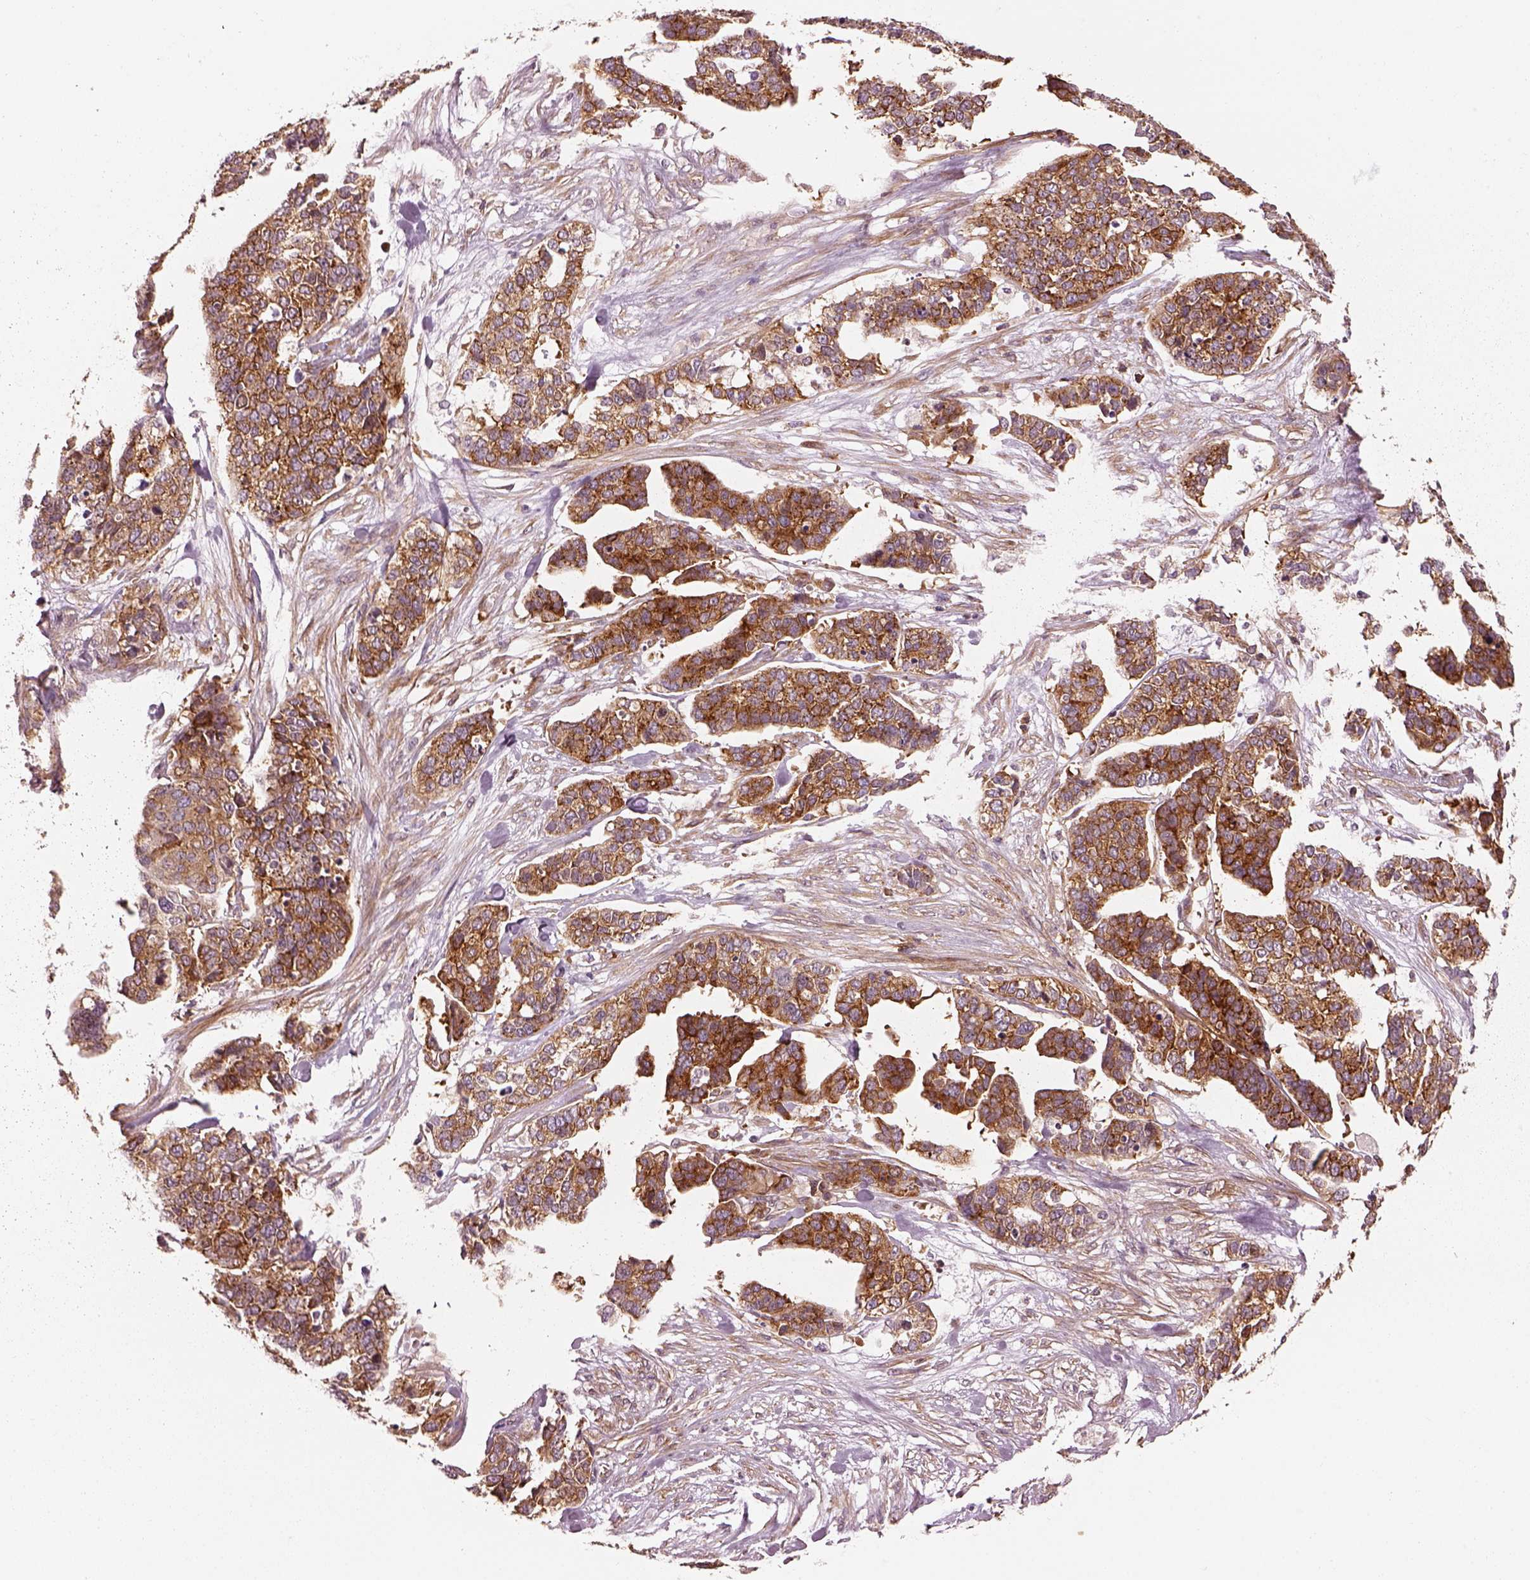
{"staining": {"intensity": "strong", "quantity": ">75%", "location": "cytoplasmic/membranous"}, "tissue": "ovarian cancer", "cell_type": "Tumor cells", "image_type": "cancer", "snomed": [{"axis": "morphology", "description": "Carcinoma, endometroid"}, {"axis": "topography", "description": "Ovary"}], "caption": "Protein positivity by immunohistochemistry (IHC) exhibits strong cytoplasmic/membranous expression in about >75% of tumor cells in endometroid carcinoma (ovarian).", "gene": "LSM14A", "patient": {"sex": "female", "age": 65}}